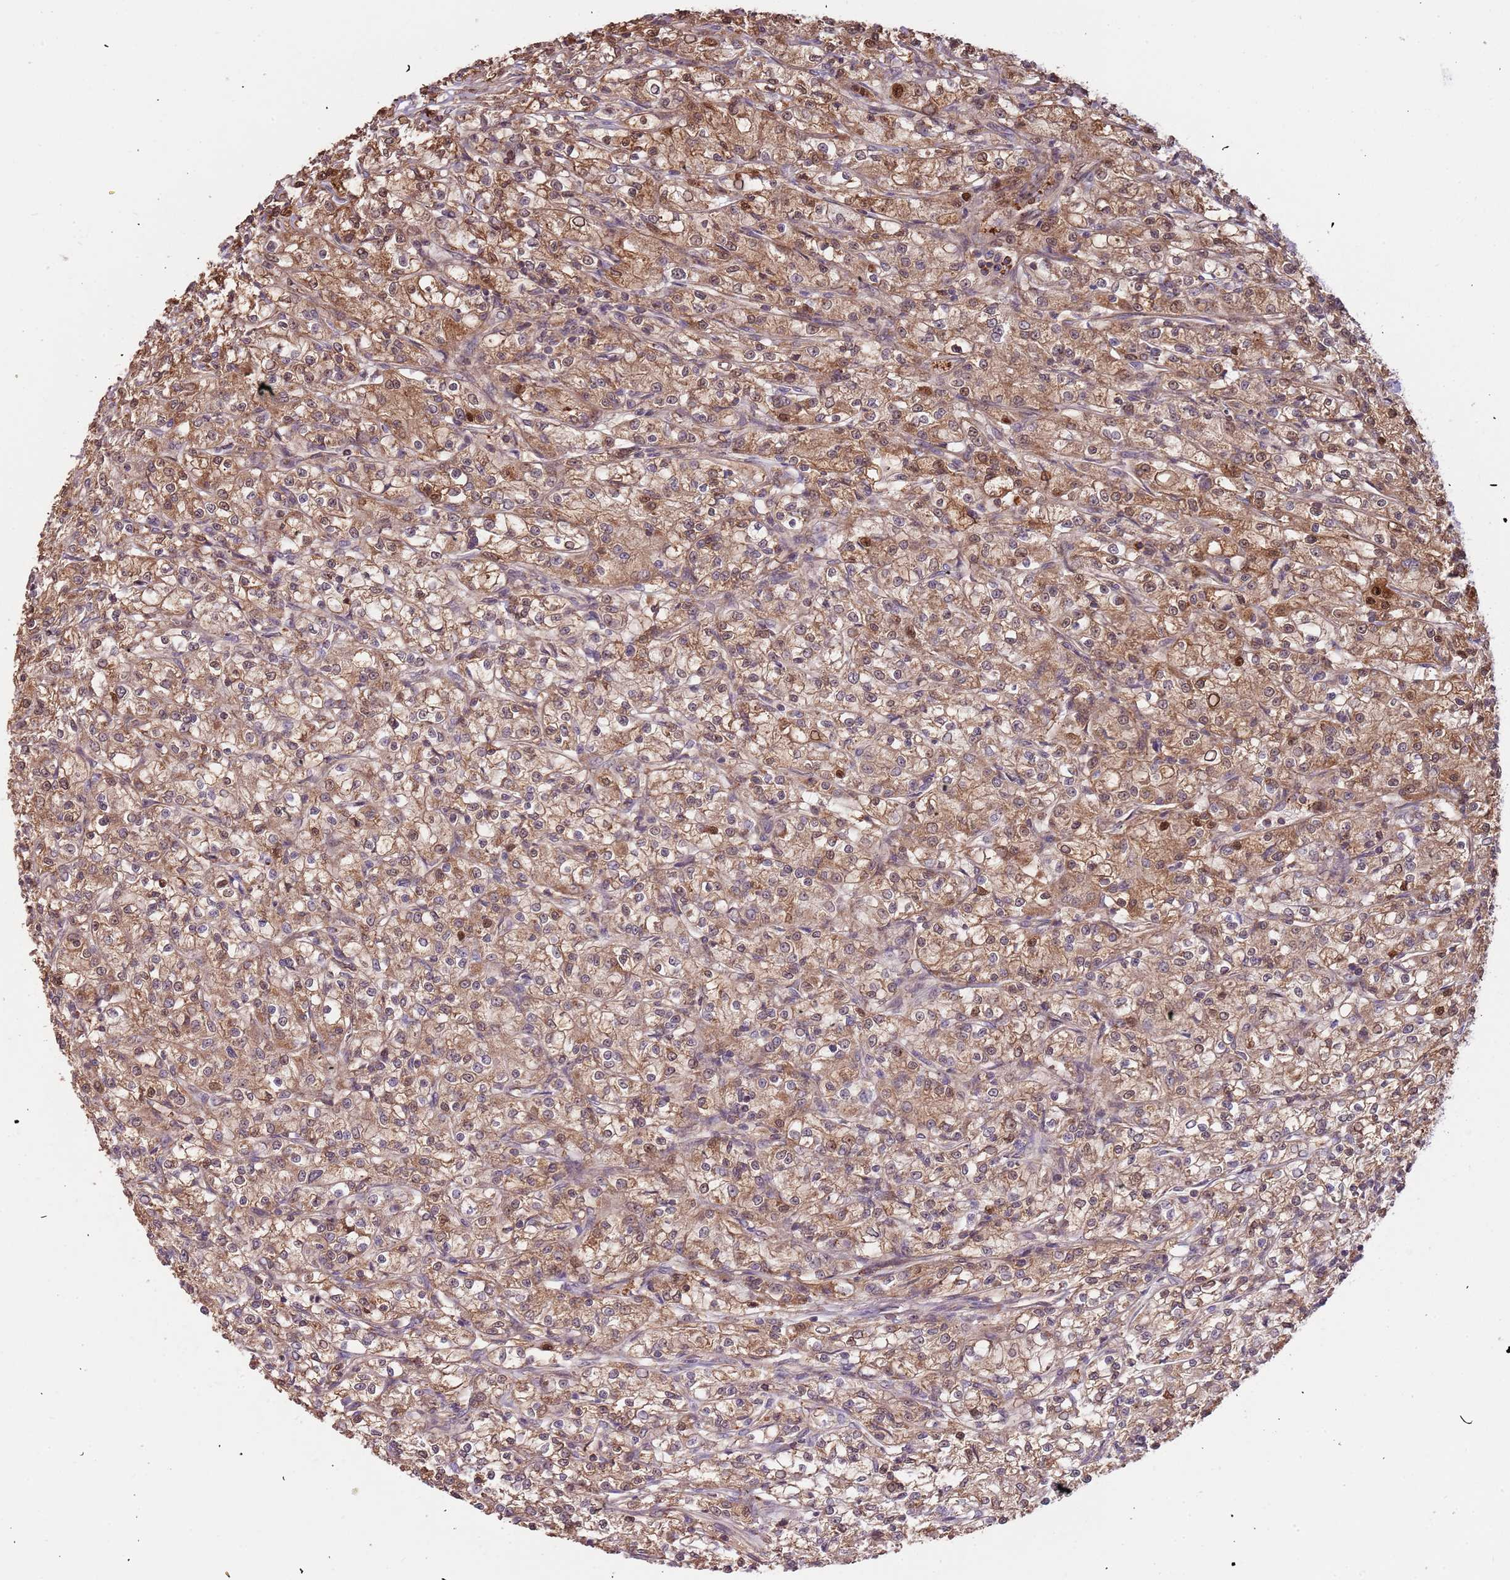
{"staining": {"intensity": "moderate", "quantity": ">75%", "location": "cytoplasmic/membranous,nuclear"}, "tissue": "renal cancer", "cell_type": "Tumor cells", "image_type": "cancer", "snomed": [{"axis": "morphology", "description": "Adenocarcinoma, NOS"}, {"axis": "topography", "description": "Kidney"}], "caption": "Immunohistochemistry image of neoplastic tissue: human renal cancer stained using IHC shows medium levels of moderate protein expression localized specifically in the cytoplasmic/membranous and nuclear of tumor cells, appearing as a cytoplasmic/membranous and nuclear brown color.", "gene": "IL17RD", "patient": {"sex": "female", "age": 59}}